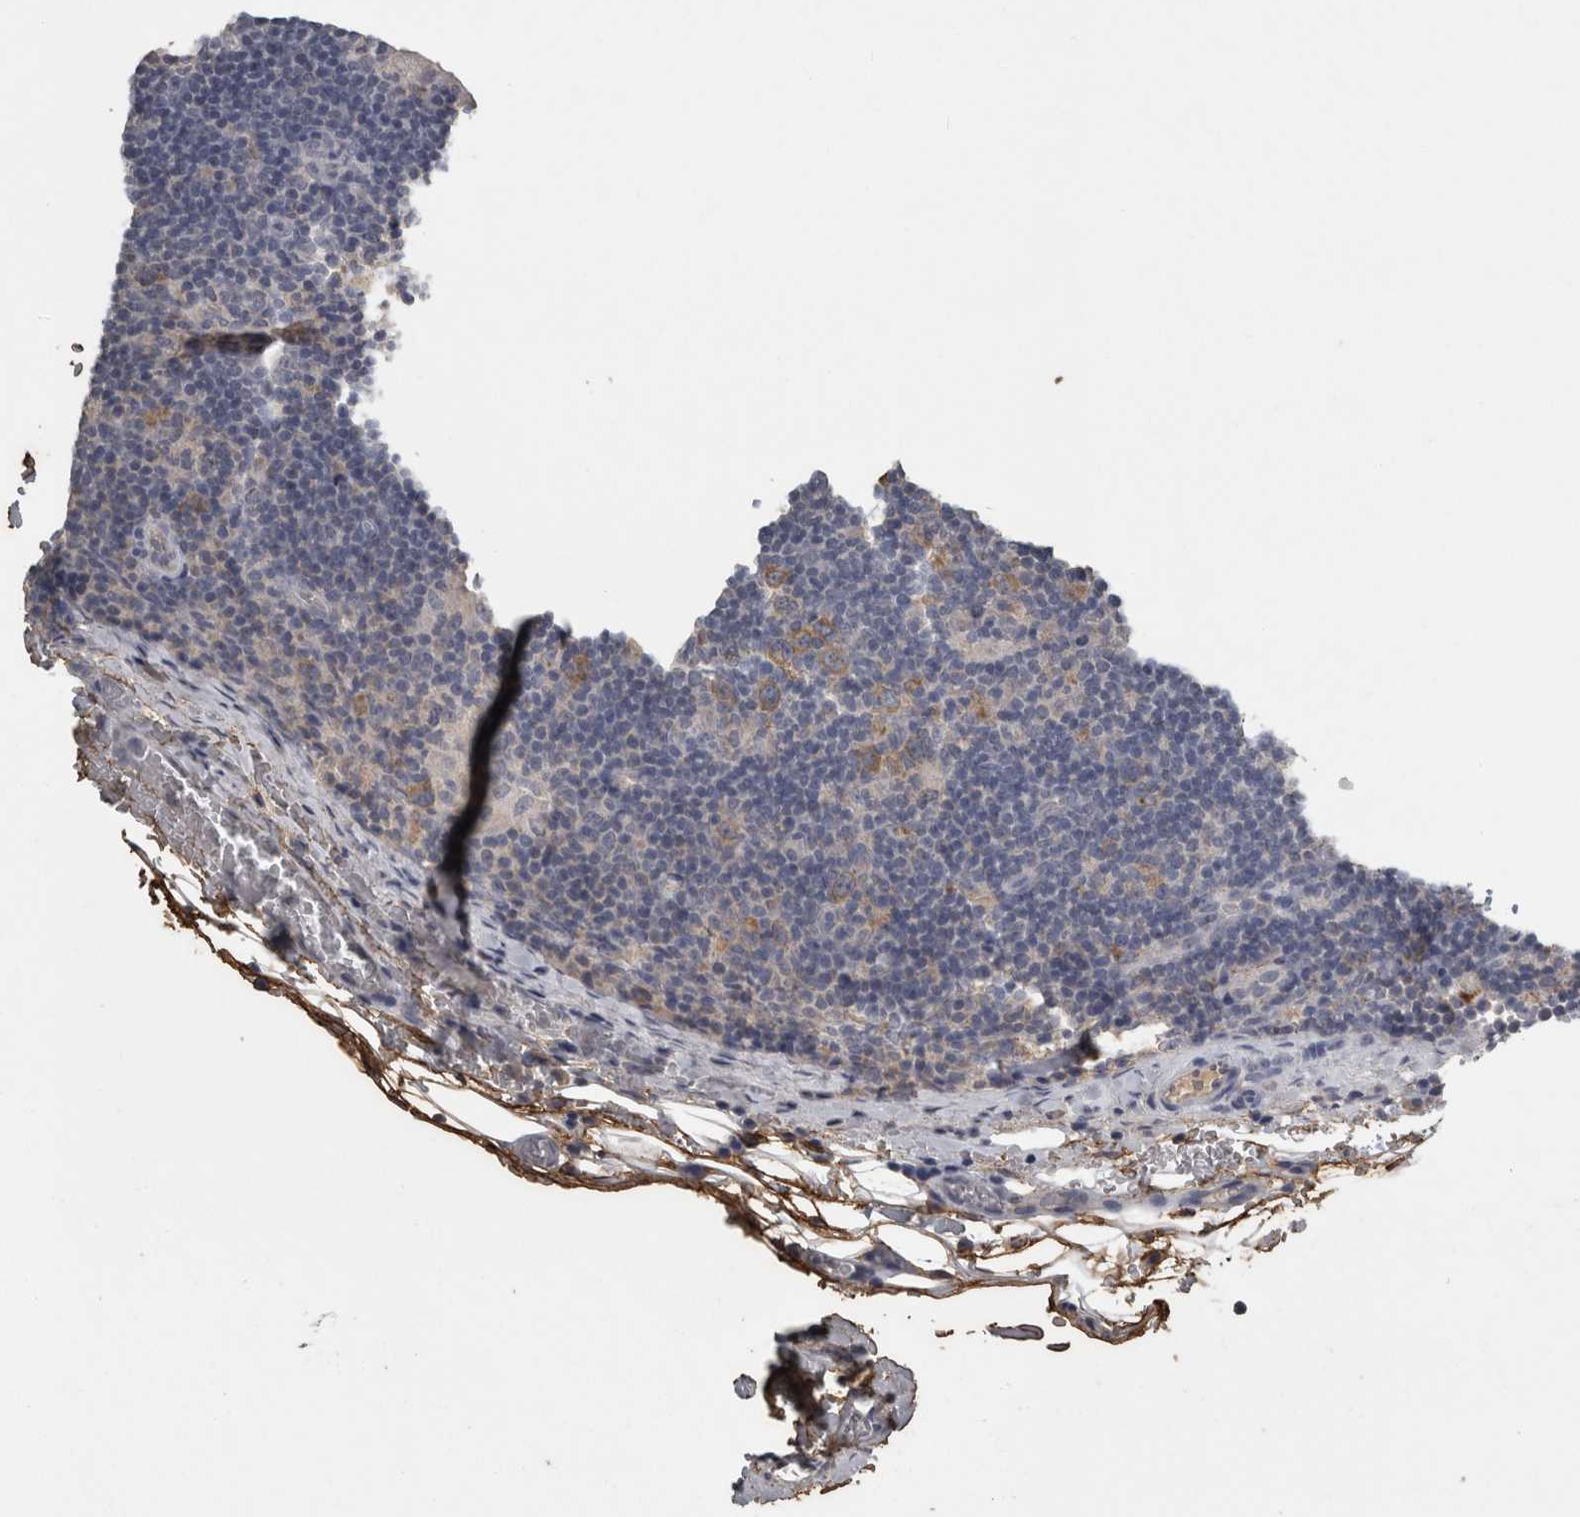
{"staining": {"intensity": "moderate", "quantity": ">75%", "location": "cytoplasmic/membranous"}, "tissue": "lymphoma", "cell_type": "Tumor cells", "image_type": "cancer", "snomed": [{"axis": "morphology", "description": "Hodgkin's disease, NOS"}, {"axis": "topography", "description": "Lymph node"}], "caption": "About >75% of tumor cells in lymphoma exhibit moderate cytoplasmic/membranous protein expression as visualized by brown immunohistochemical staining.", "gene": "FRK", "patient": {"sex": "female", "age": 57}}